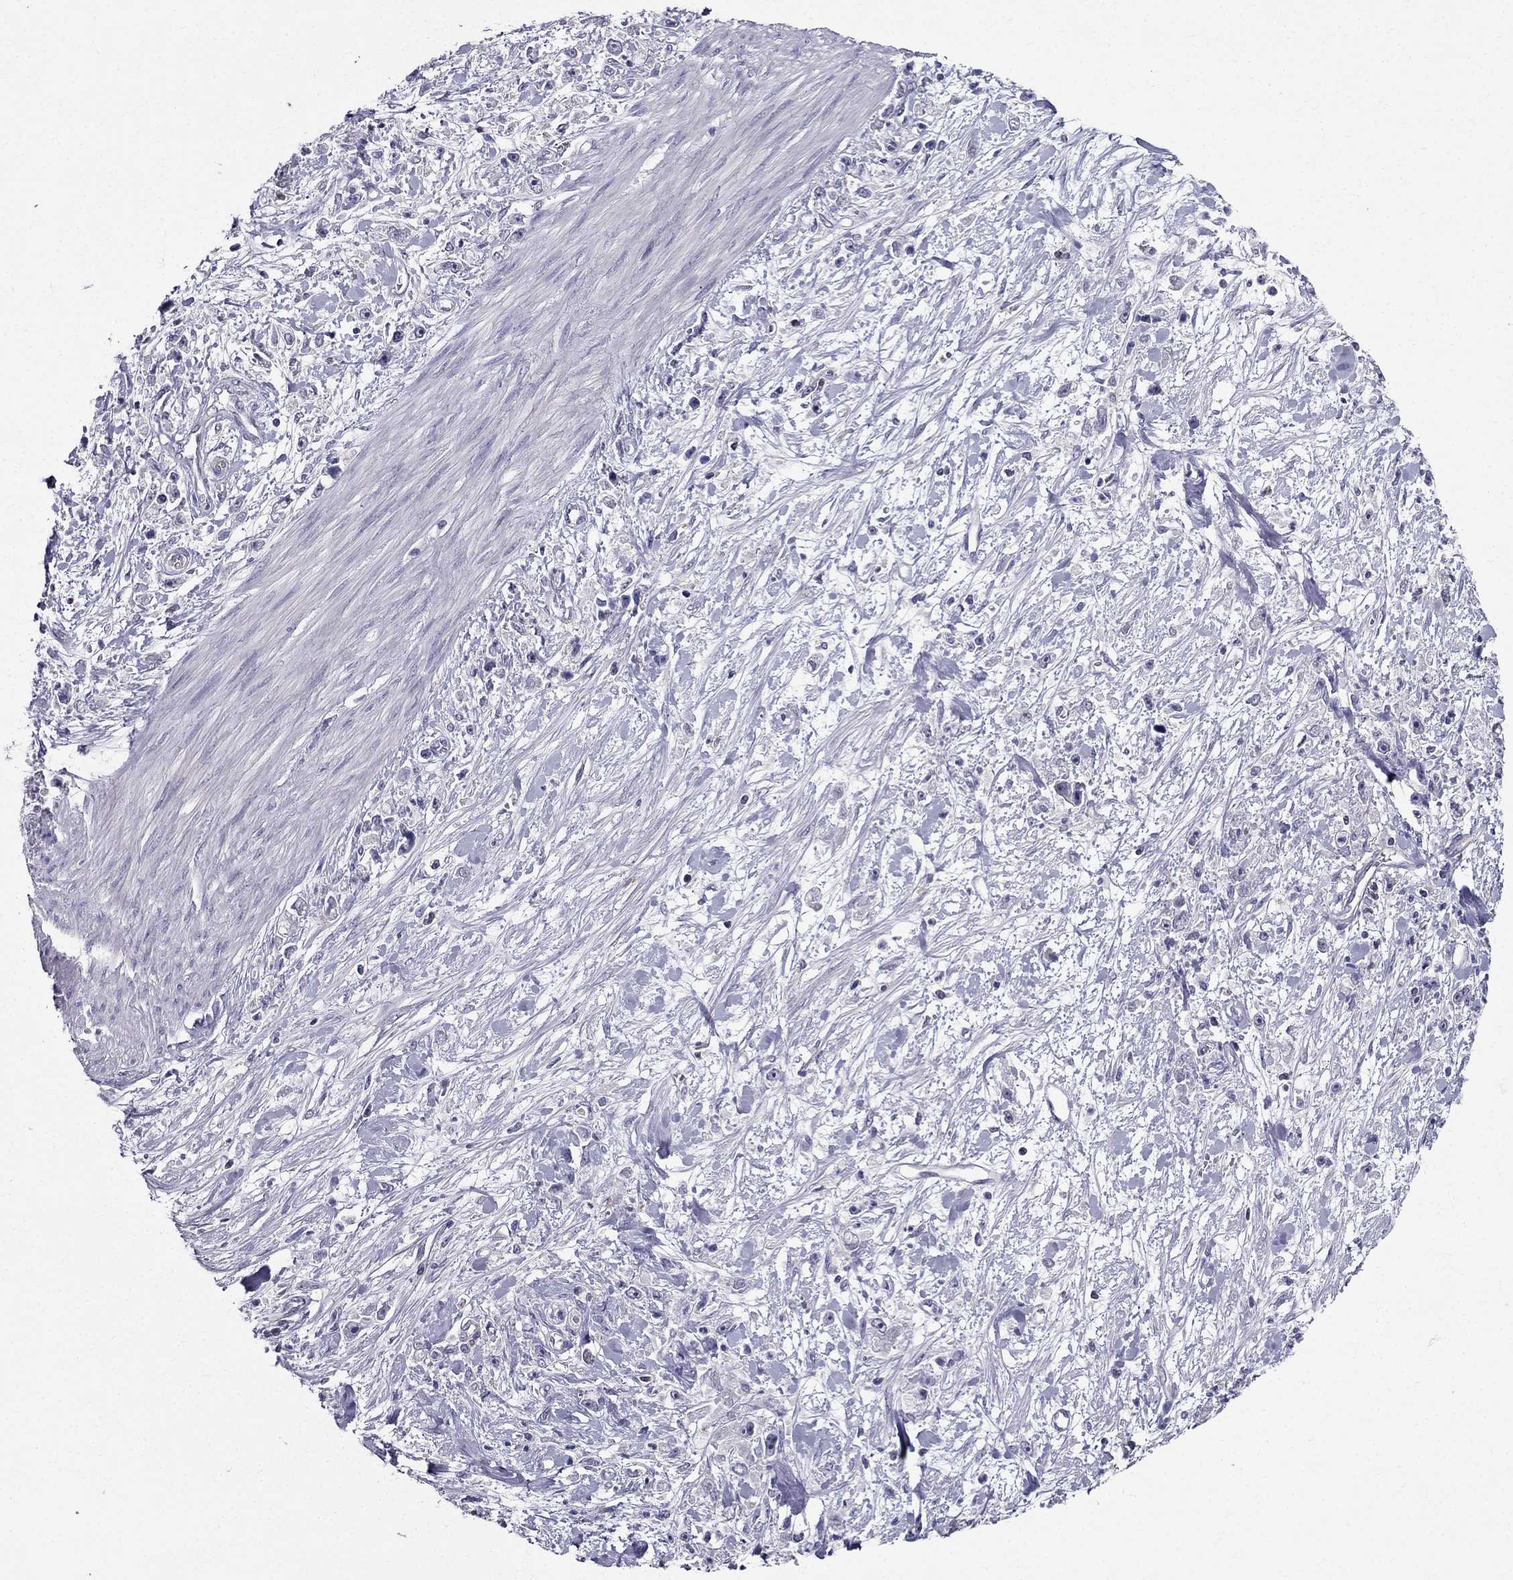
{"staining": {"intensity": "negative", "quantity": "none", "location": "none"}, "tissue": "stomach cancer", "cell_type": "Tumor cells", "image_type": "cancer", "snomed": [{"axis": "morphology", "description": "Adenocarcinoma, NOS"}, {"axis": "topography", "description": "Stomach"}], "caption": "Immunohistochemical staining of stomach adenocarcinoma displays no significant staining in tumor cells. Nuclei are stained in blue.", "gene": "AAK1", "patient": {"sex": "female", "age": 59}}